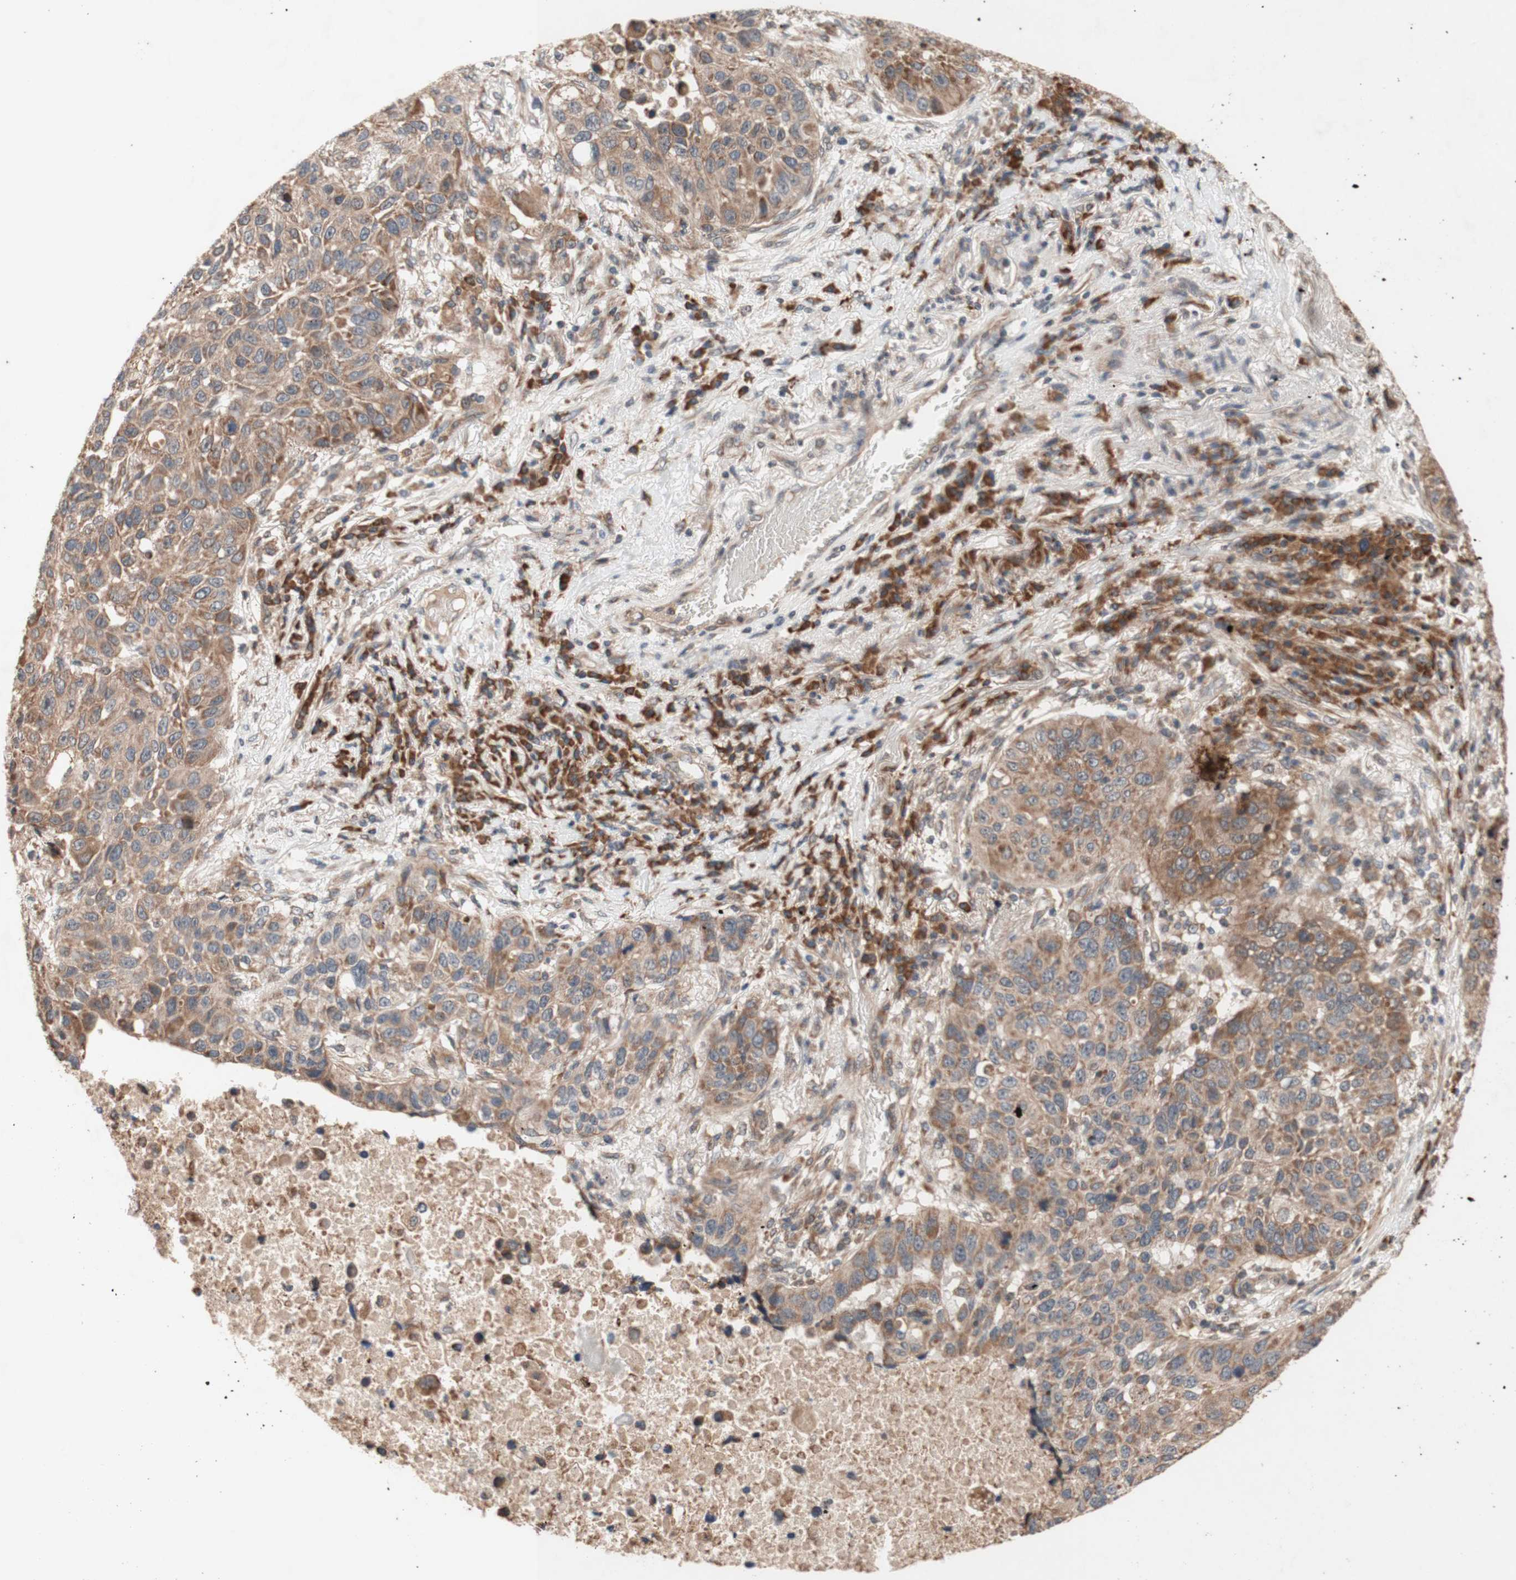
{"staining": {"intensity": "moderate", "quantity": ">75%", "location": "cytoplasmic/membranous"}, "tissue": "lung cancer", "cell_type": "Tumor cells", "image_type": "cancer", "snomed": [{"axis": "morphology", "description": "Squamous cell carcinoma, NOS"}, {"axis": "topography", "description": "Lung"}], "caption": "Protein staining exhibits moderate cytoplasmic/membranous expression in about >75% of tumor cells in squamous cell carcinoma (lung).", "gene": "DDOST", "patient": {"sex": "male", "age": 57}}